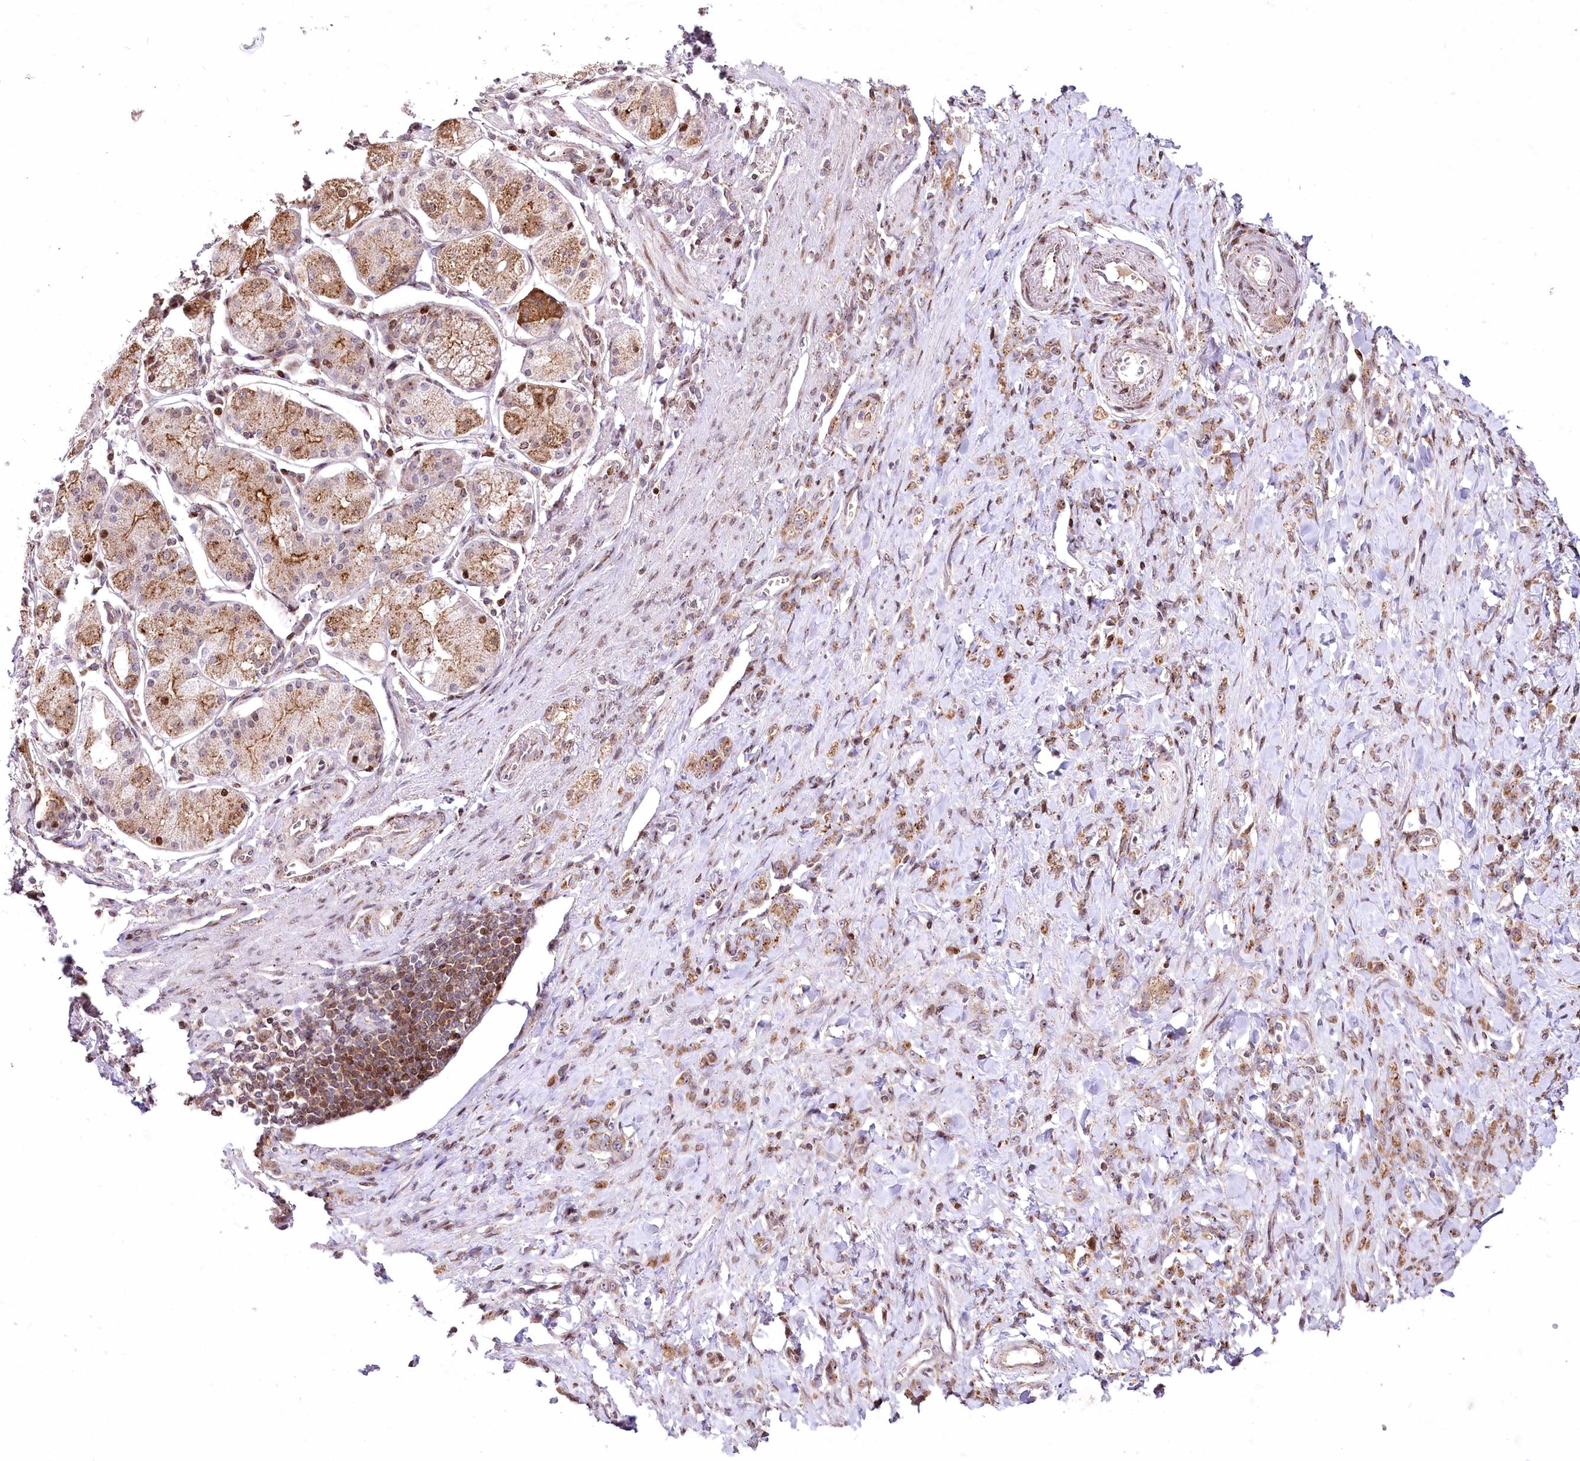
{"staining": {"intensity": "moderate", "quantity": ">75%", "location": "cytoplasmic/membranous"}, "tissue": "stomach cancer", "cell_type": "Tumor cells", "image_type": "cancer", "snomed": [{"axis": "morphology", "description": "Normal tissue, NOS"}, {"axis": "morphology", "description": "Adenocarcinoma, NOS"}, {"axis": "topography", "description": "Stomach"}], "caption": "IHC (DAB) staining of human stomach adenocarcinoma displays moderate cytoplasmic/membranous protein expression in approximately >75% of tumor cells.", "gene": "ZFYVE27", "patient": {"sex": "male", "age": 82}}